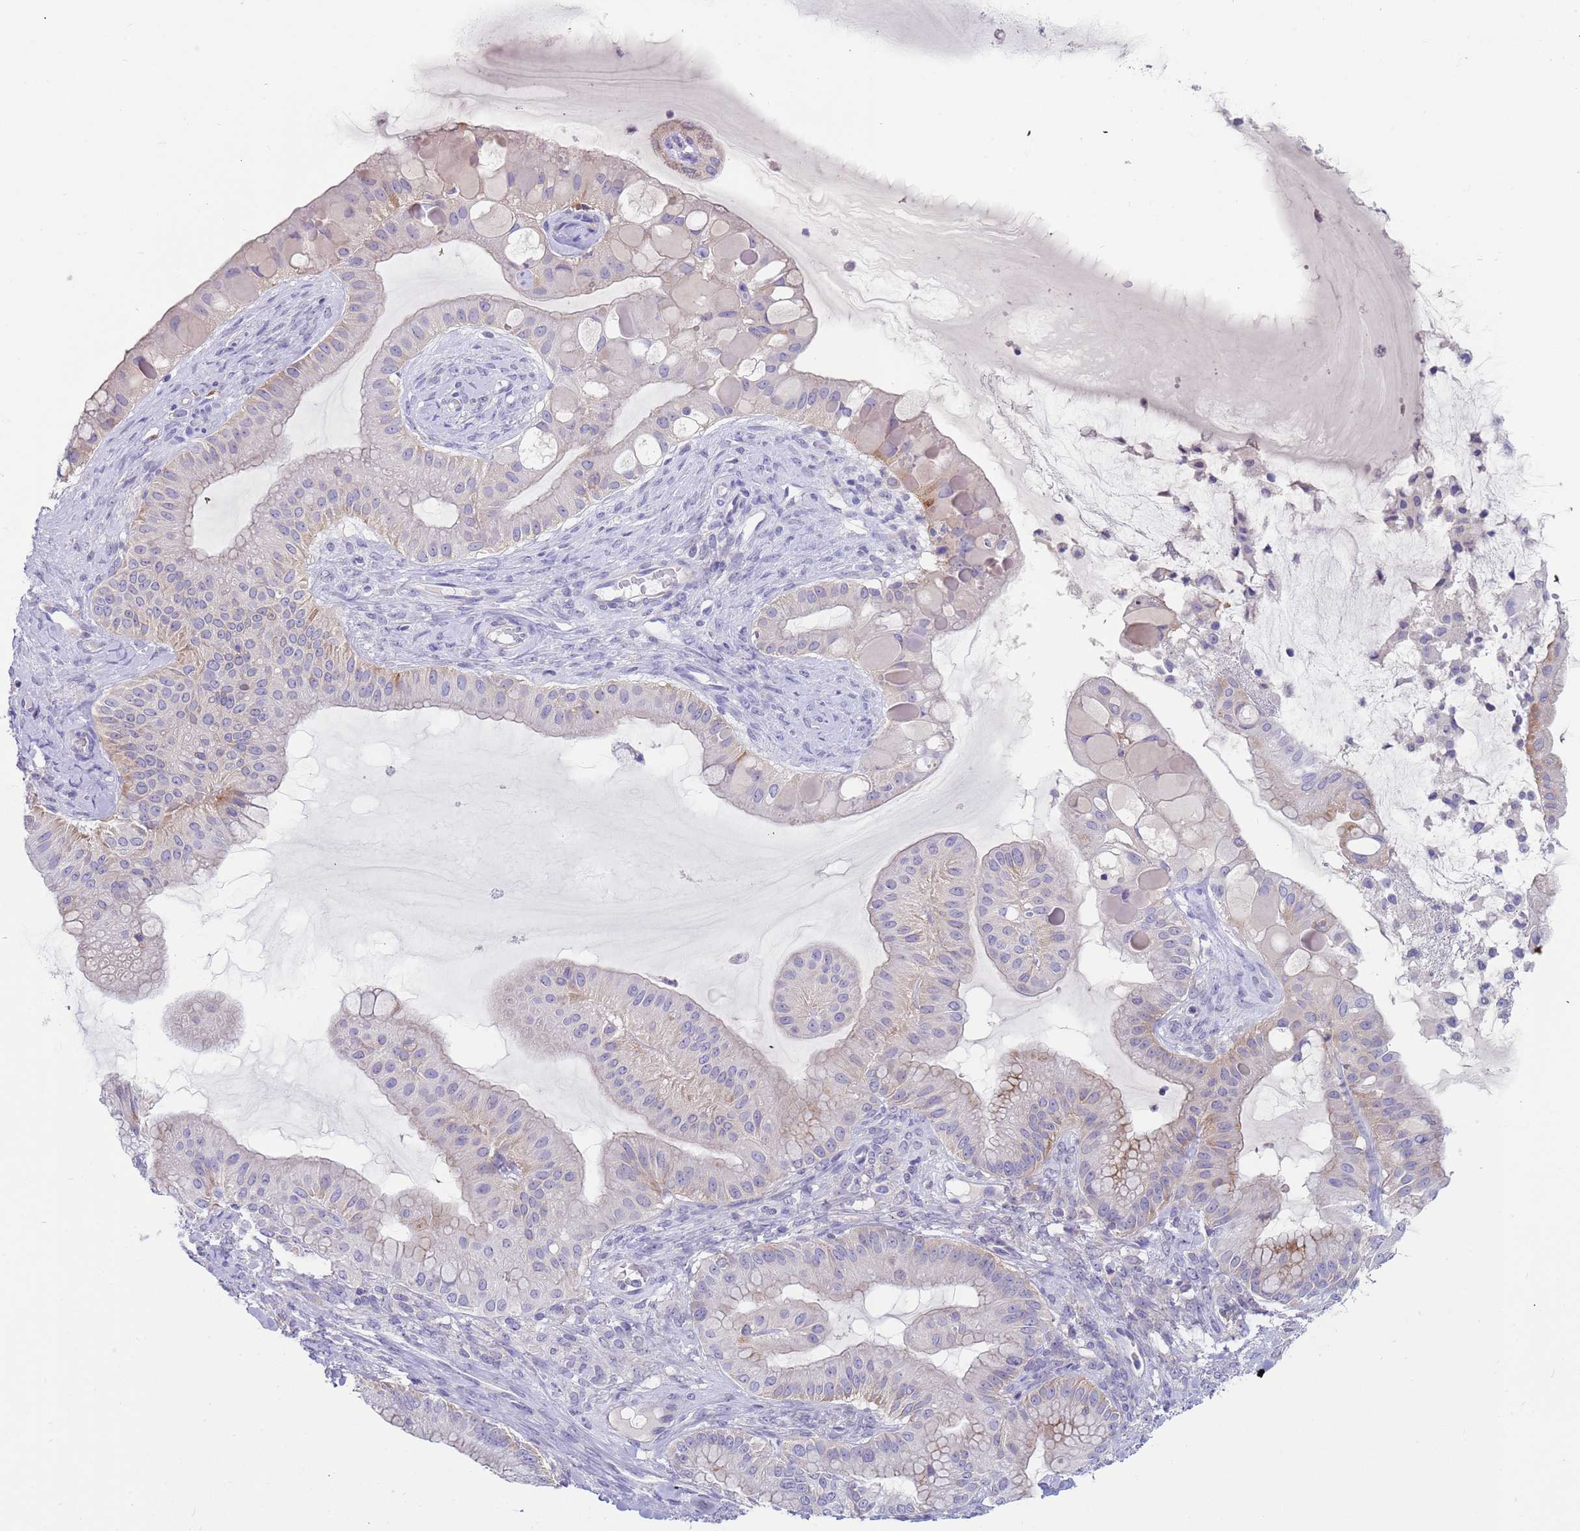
{"staining": {"intensity": "negative", "quantity": "none", "location": "none"}, "tissue": "ovarian cancer", "cell_type": "Tumor cells", "image_type": "cancer", "snomed": [{"axis": "morphology", "description": "Cystadenocarcinoma, mucinous, NOS"}, {"axis": "topography", "description": "Ovary"}], "caption": "Human mucinous cystadenocarcinoma (ovarian) stained for a protein using immunohistochemistry (IHC) exhibits no expression in tumor cells.", "gene": "TYW1", "patient": {"sex": "female", "age": 61}}